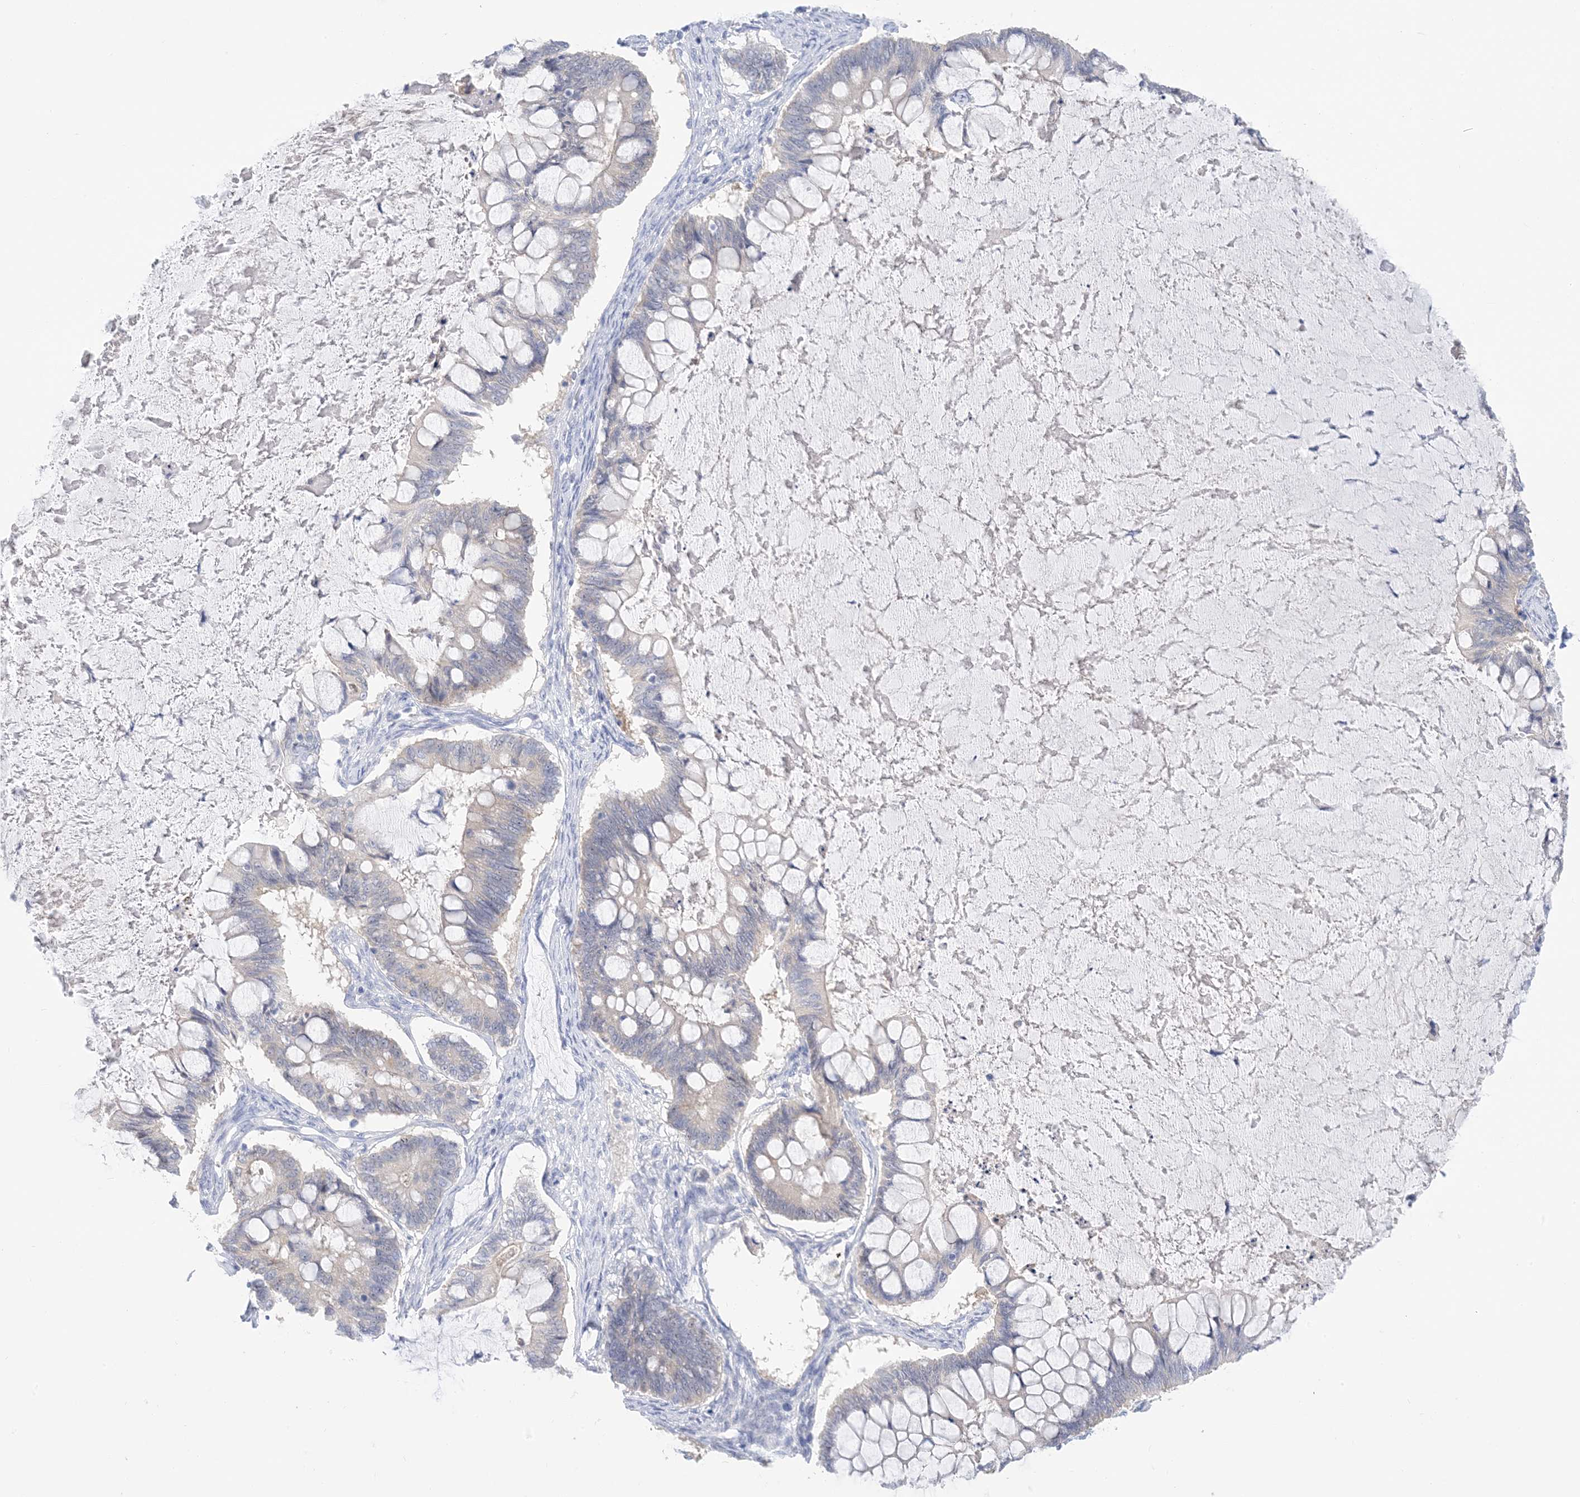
{"staining": {"intensity": "negative", "quantity": "none", "location": "none"}, "tissue": "ovarian cancer", "cell_type": "Tumor cells", "image_type": "cancer", "snomed": [{"axis": "morphology", "description": "Cystadenocarcinoma, mucinous, NOS"}, {"axis": "topography", "description": "Ovary"}], "caption": "An immunohistochemistry micrograph of ovarian cancer is shown. There is no staining in tumor cells of ovarian cancer. (DAB immunohistochemistry, high magnification).", "gene": "SH3YL1", "patient": {"sex": "female", "age": 61}}